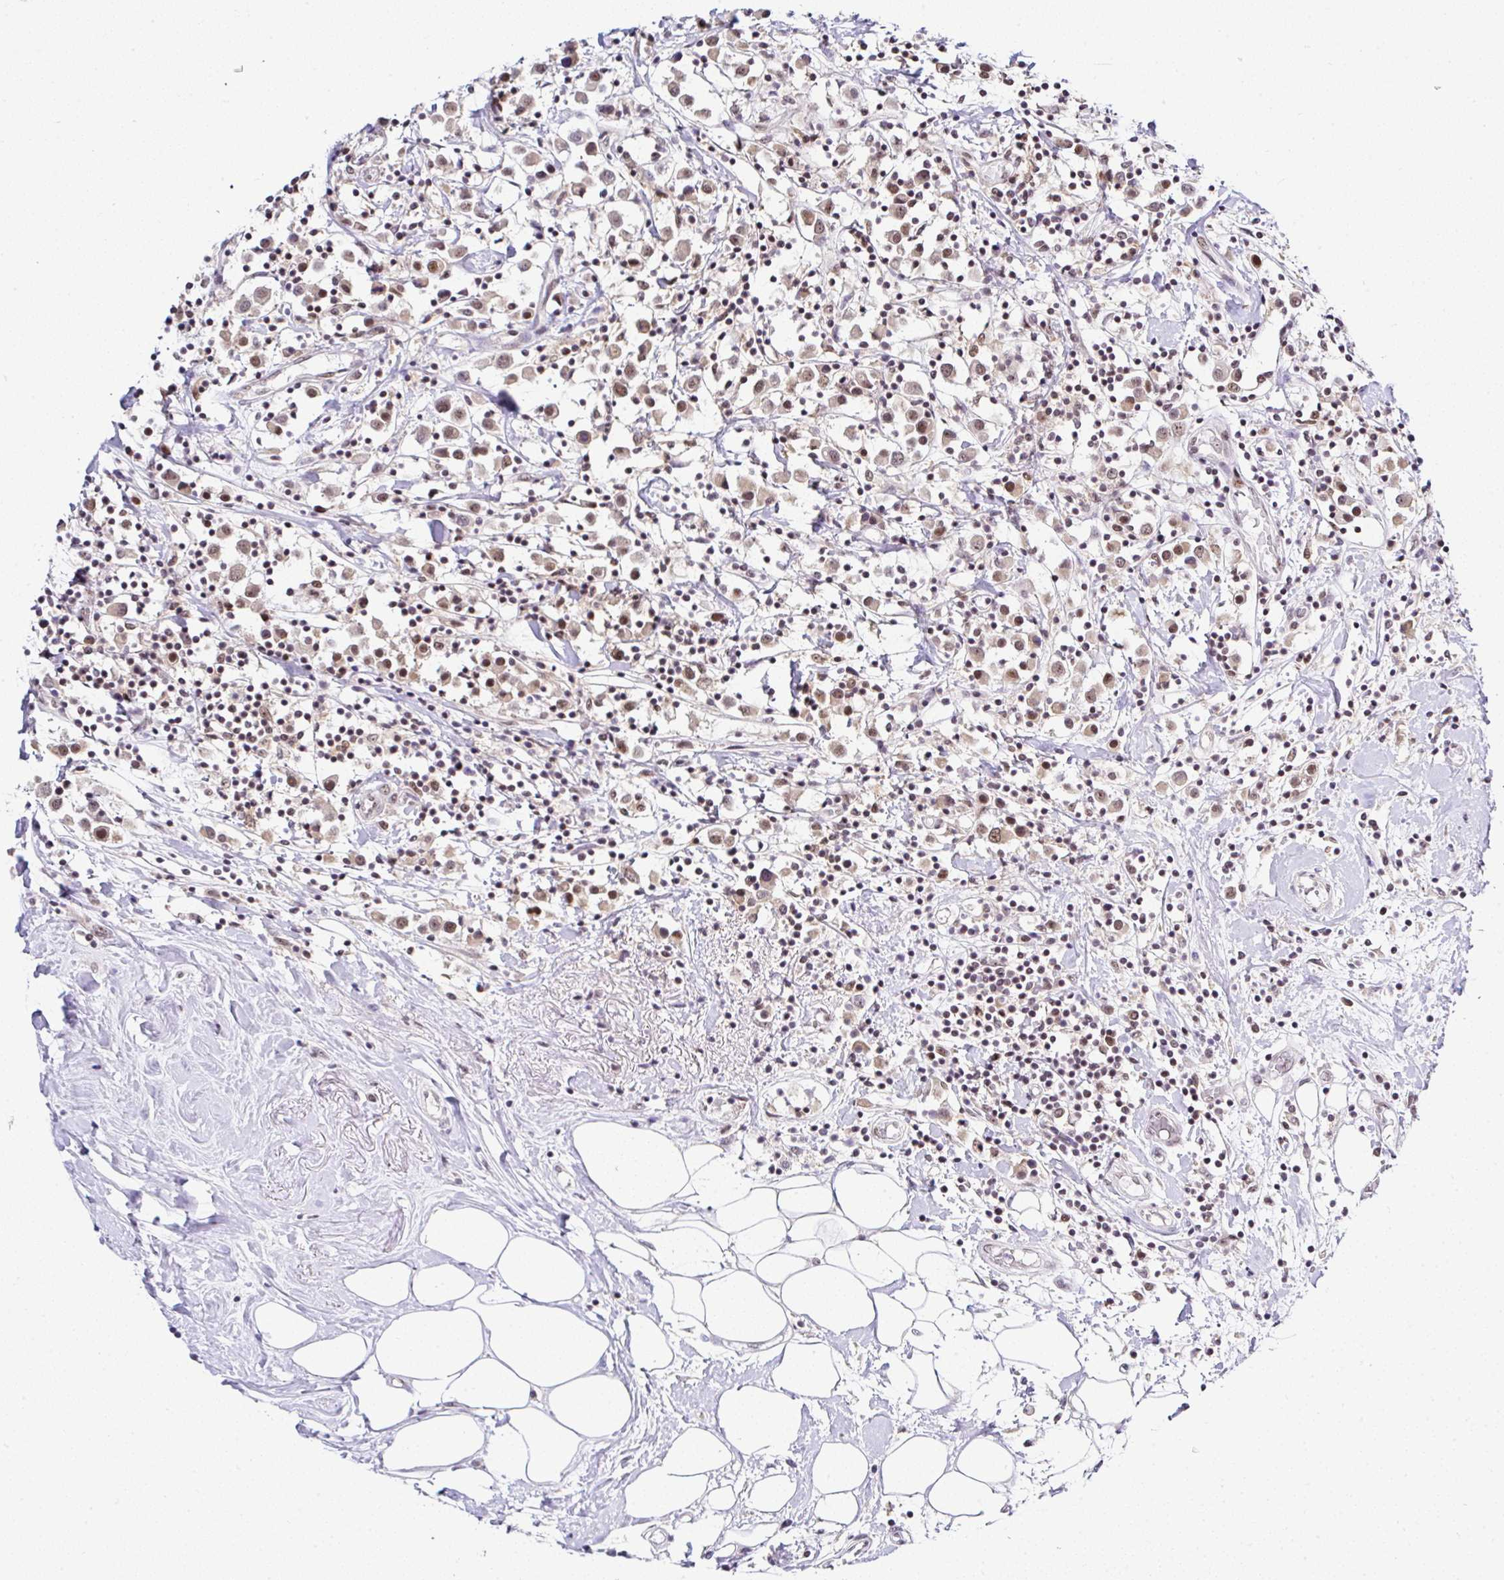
{"staining": {"intensity": "moderate", "quantity": ">75%", "location": "nuclear"}, "tissue": "breast cancer", "cell_type": "Tumor cells", "image_type": "cancer", "snomed": [{"axis": "morphology", "description": "Duct carcinoma"}, {"axis": "topography", "description": "Breast"}], "caption": "This is a photomicrograph of immunohistochemistry staining of breast invasive ductal carcinoma, which shows moderate staining in the nuclear of tumor cells.", "gene": "PTPN2", "patient": {"sex": "female", "age": 61}}